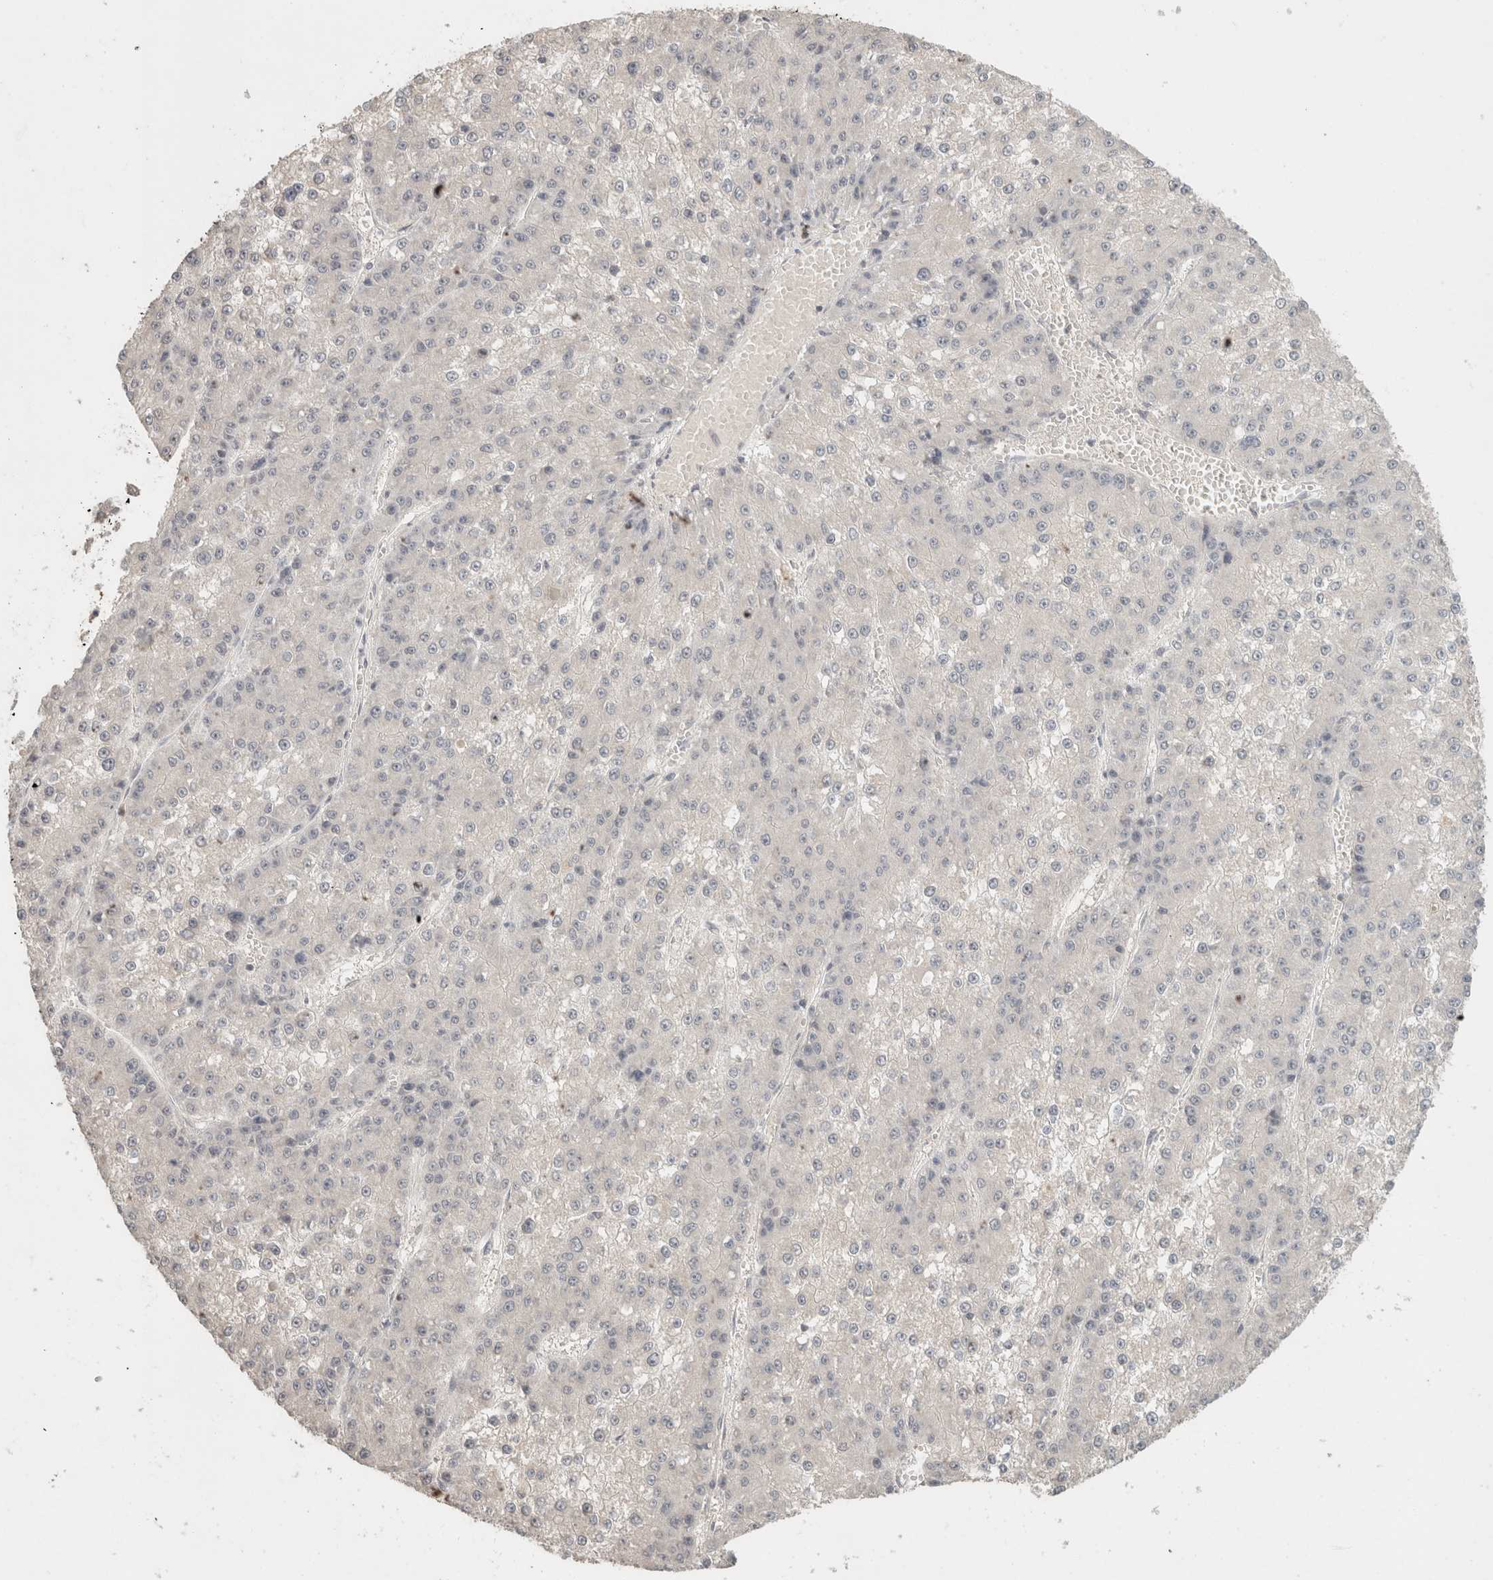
{"staining": {"intensity": "negative", "quantity": "none", "location": "none"}, "tissue": "liver cancer", "cell_type": "Tumor cells", "image_type": "cancer", "snomed": [{"axis": "morphology", "description": "Carcinoma, Hepatocellular, NOS"}, {"axis": "topography", "description": "Liver"}], "caption": "Tumor cells show no significant positivity in liver hepatocellular carcinoma.", "gene": "TRAT1", "patient": {"sex": "female", "age": 73}}